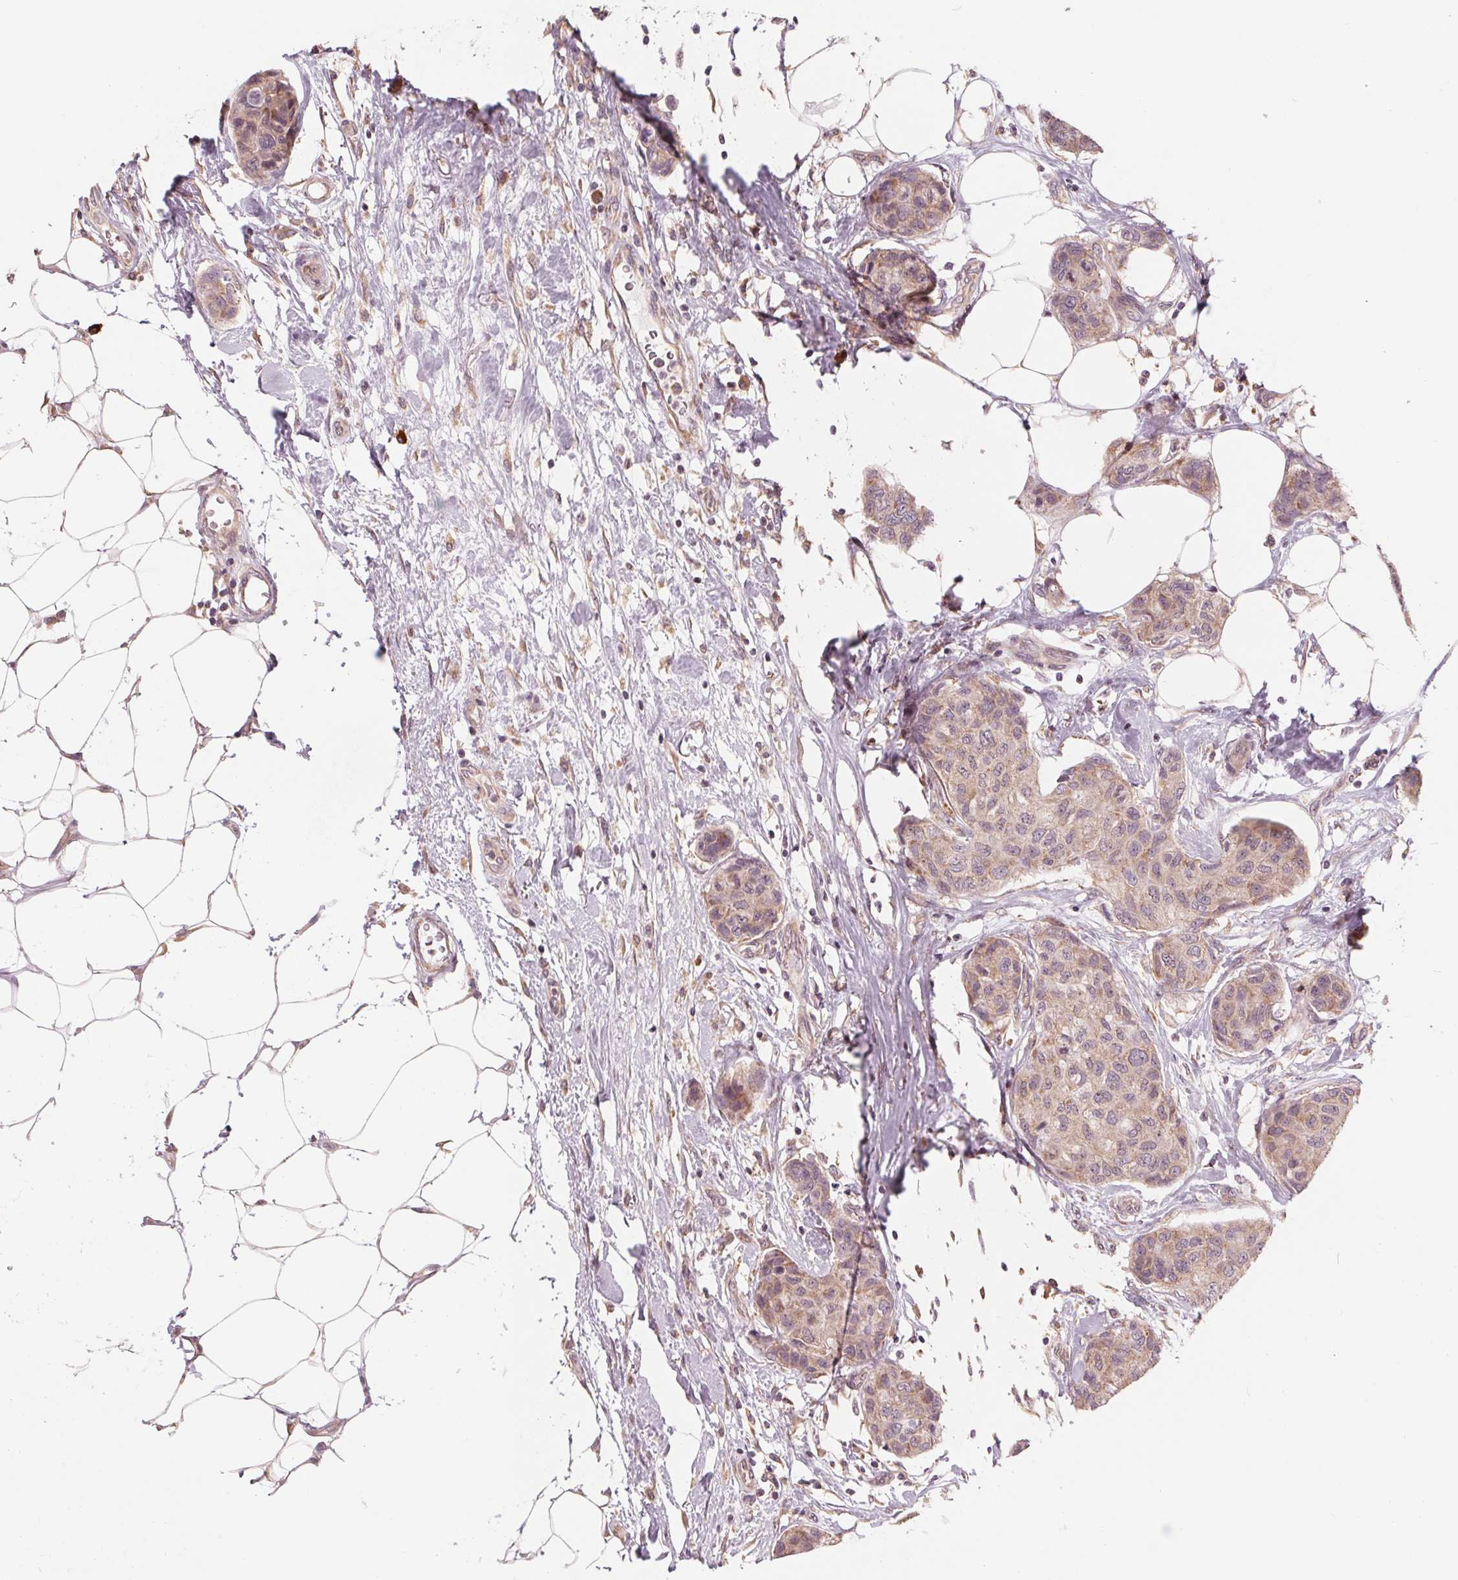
{"staining": {"intensity": "weak", "quantity": ">75%", "location": "cytoplasmic/membranous"}, "tissue": "breast cancer", "cell_type": "Tumor cells", "image_type": "cancer", "snomed": [{"axis": "morphology", "description": "Duct carcinoma"}, {"axis": "topography", "description": "Breast"}], "caption": "Immunohistochemistry (IHC) micrograph of human breast cancer (infiltrating ductal carcinoma) stained for a protein (brown), which shows low levels of weak cytoplasmic/membranous staining in approximately >75% of tumor cells.", "gene": "GIGYF2", "patient": {"sex": "female", "age": 80}}